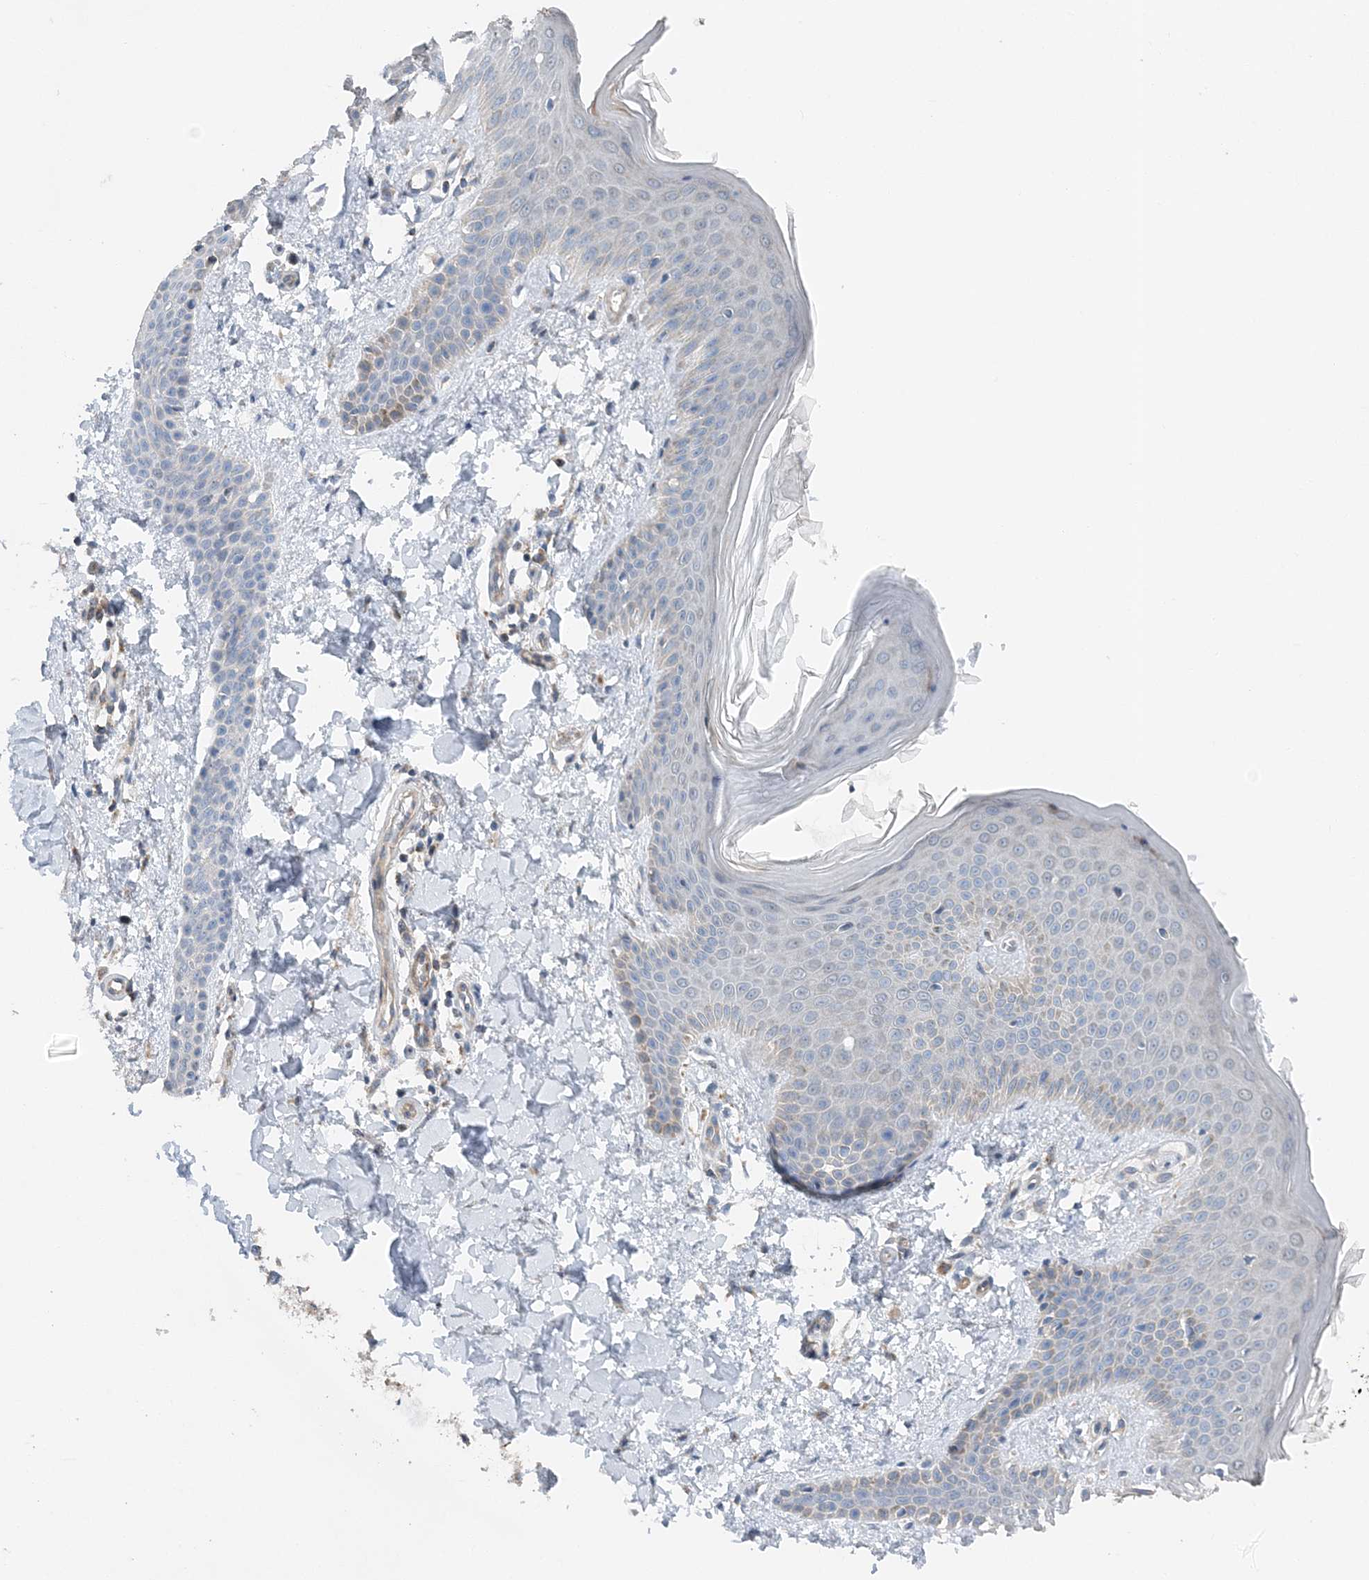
{"staining": {"intensity": "weak", "quantity": "25%-75%", "location": "cytoplasmic/membranous"}, "tissue": "skin", "cell_type": "Fibroblasts", "image_type": "normal", "snomed": [{"axis": "morphology", "description": "Normal tissue, NOS"}, {"axis": "topography", "description": "Skin"}], "caption": "Immunohistochemical staining of unremarkable skin reveals 25%-75% levels of weak cytoplasmic/membranous protein expression in approximately 25%-75% of fibroblasts.", "gene": "SPRY2", "patient": {"sex": "male", "age": 36}}